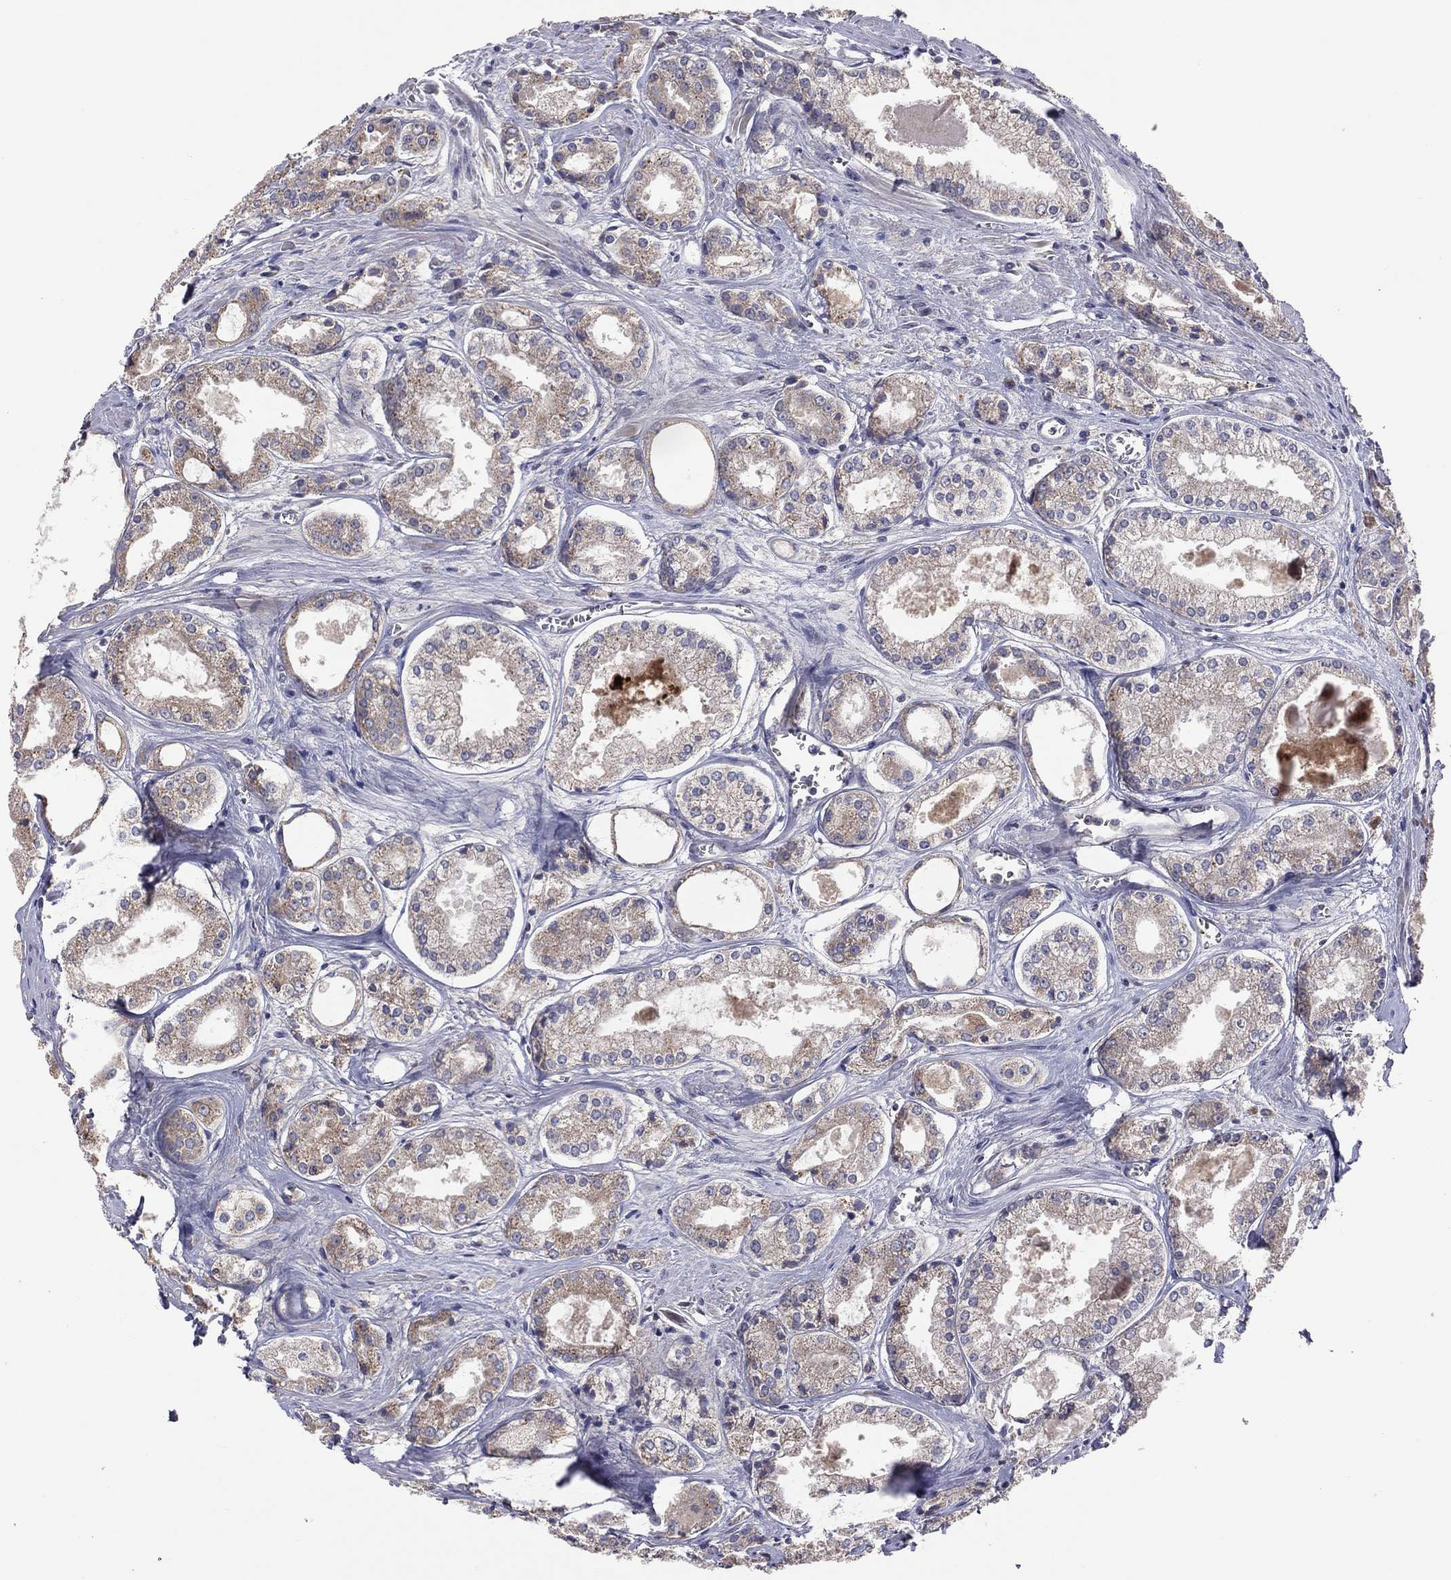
{"staining": {"intensity": "weak", "quantity": "25%-75%", "location": "cytoplasmic/membranous"}, "tissue": "prostate cancer", "cell_type": "Tumor cells", "image_type": "cancer", "snomed": [{"axis": "morphology", "description": "Adenocarcinoma, NOS"}, {"axis": "topography", "description": "Prostate"}], "caption": "A high-resolution histopathology image shows immunohistochemistry (IHC) staining of prostate adenocarcinoma, which displays weak cytoplasmic/membranous expression in approximately 25%-75% of tumor cells.", "gene": "STARD3", "patient": {"sex": "male", "age": 72}}